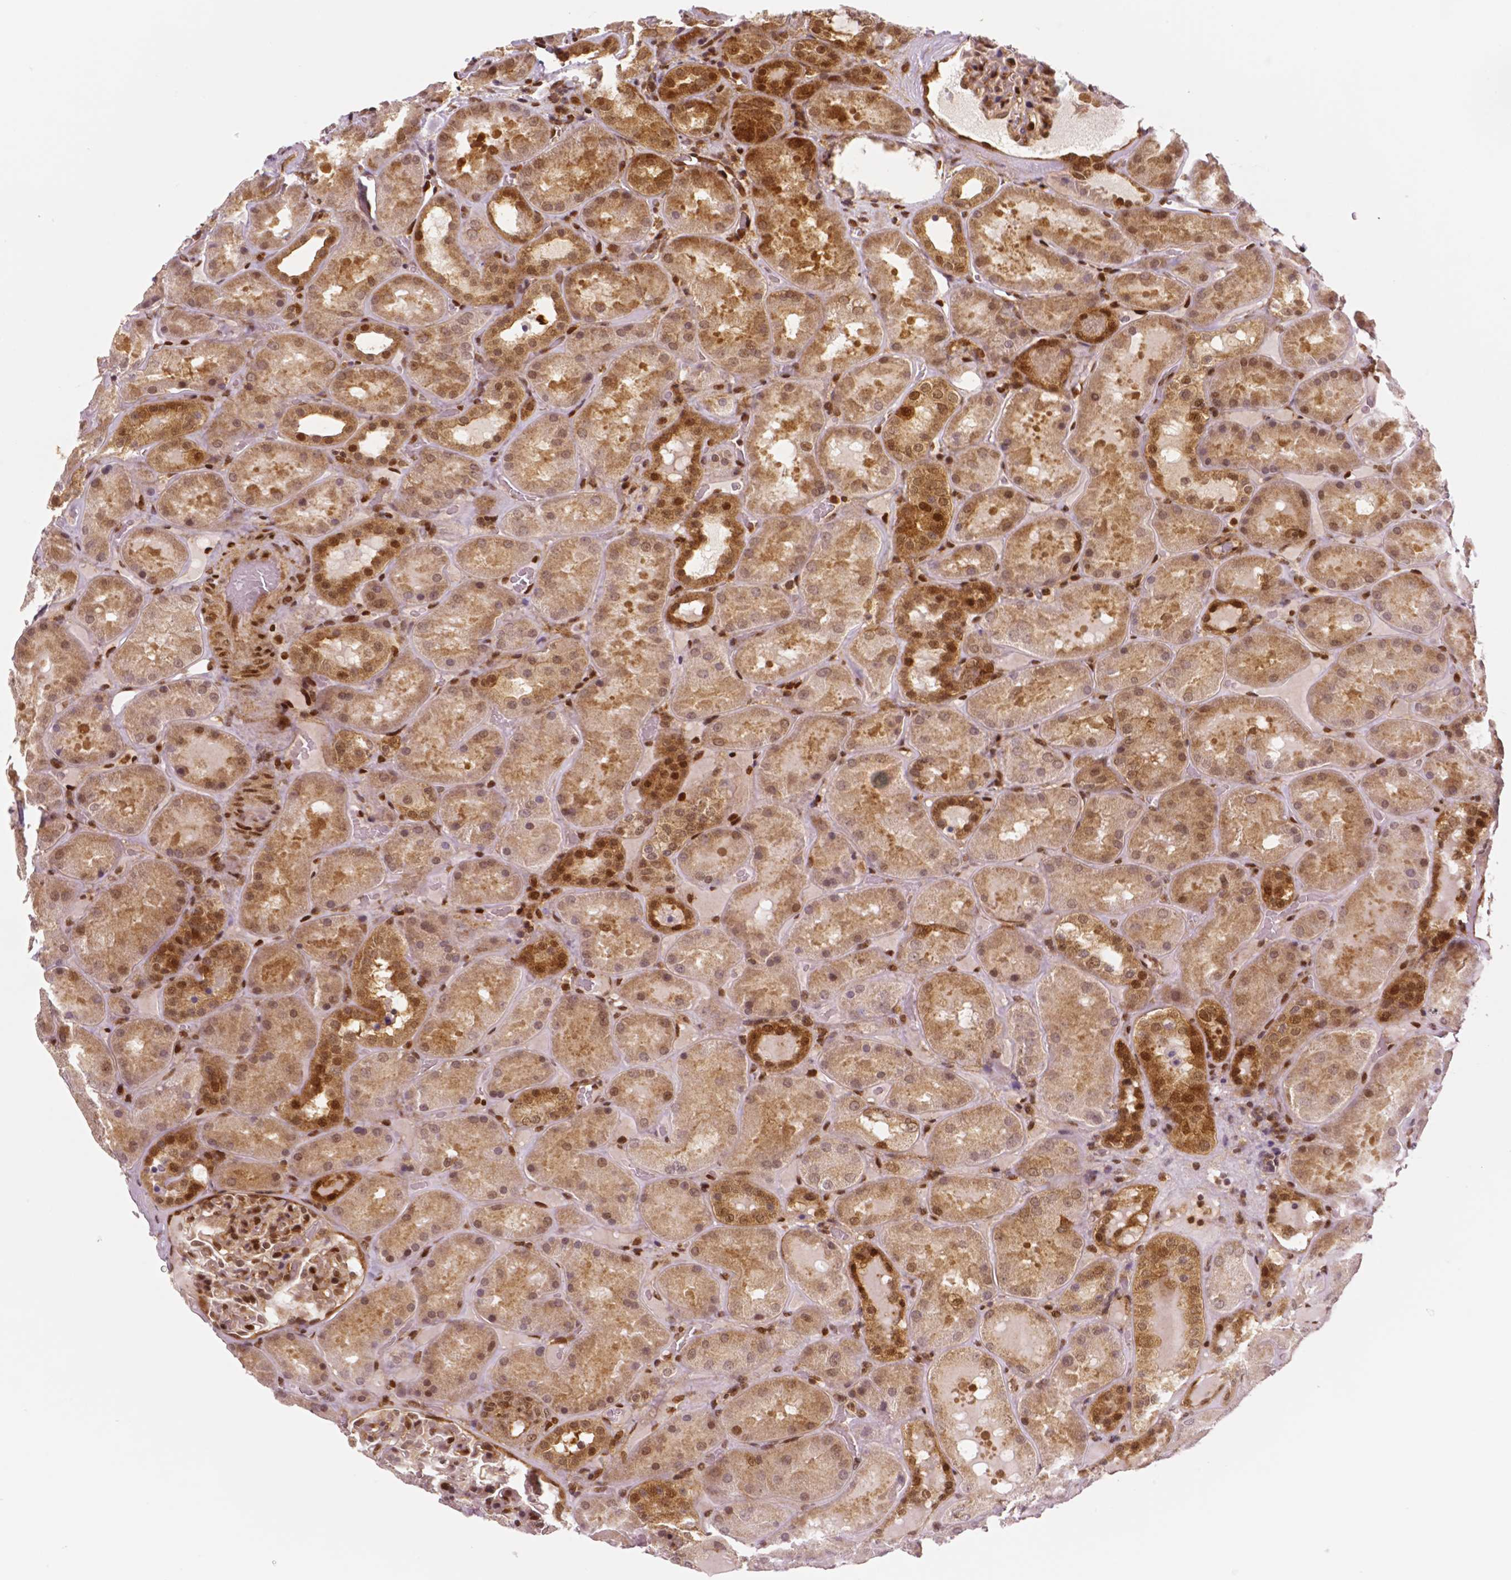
{"staining": {"intensity": "moderate", "quantity": ">75%", "location": "cytoplasmic/membranous,nuclear"}, "tissue": "kidney", "cell_type": "Cells in glomeruli", "image_type": "normal", "snomed": [{"axis": "morphology", "description": "Normal tissue, NOS"}, {"axis": "topography", "description": "Kidney"}], "caption": "A histopathology image of human kidney stained for a protein displays moderate cytoplasmic/membranous,nuclear brown staining in cells in glomeruli. (Brightfield microscopy of DAB IHC at high magnification).", "gene": "STAT3", "patient": {"sex": "male", "age": 73}}